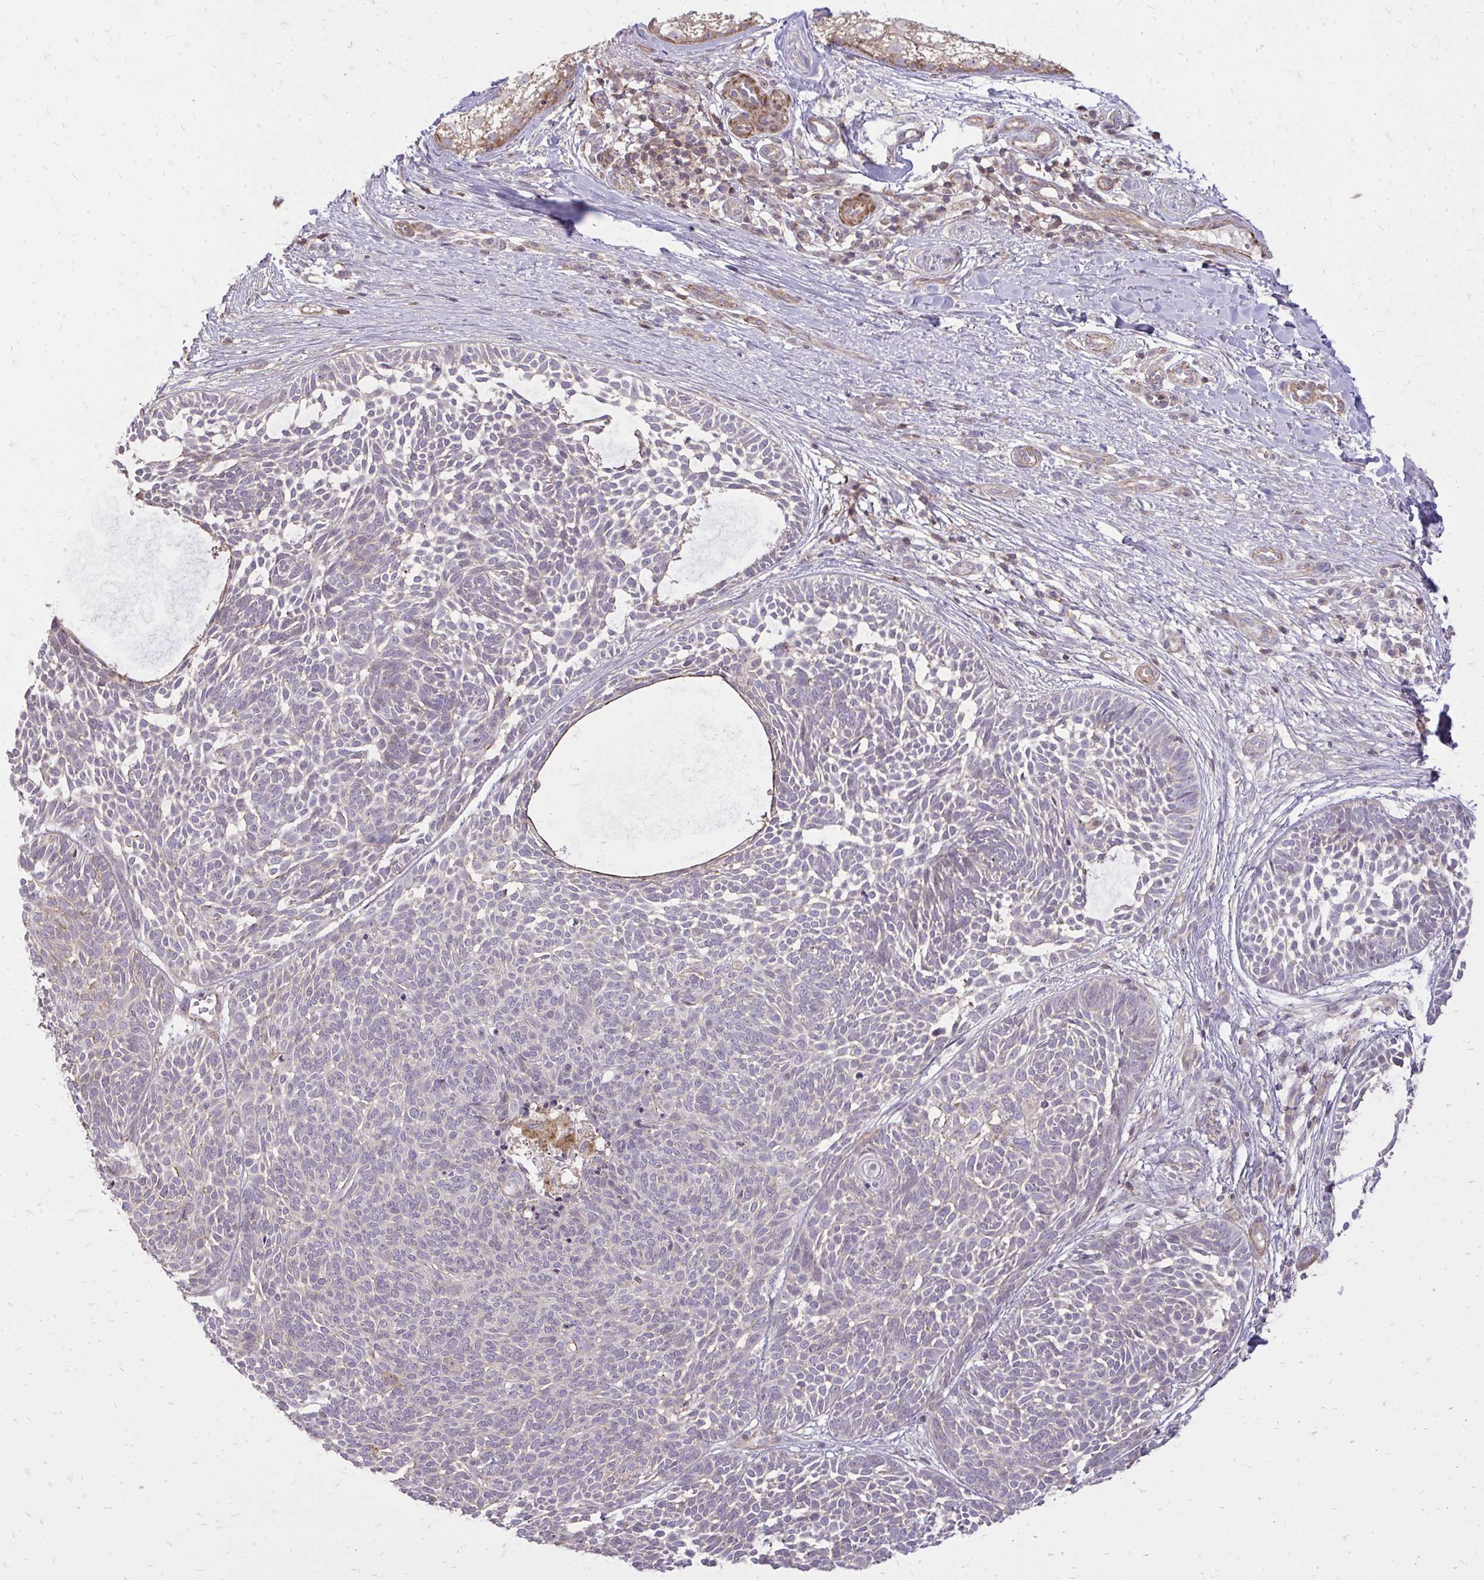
{"staining": {"intensity": "weak", "quantity": "<25%", "location": "cytoplasmic/membranous"}, "tissue": "skin cancer", "cell_type": "Tumor cells", "image_type": "cancer", "snomed": [{"axis": "morphology", "description": "Basal cell carcinoma"}, {"axis": "topography", "description": "Skin"}, {"axis": "topography", "description": "Skin of trunk"}], "caption": "This is an immunohistochemistry (IHC) image of human skin cancer. There is no expression in tumor cells.", "gene": "SLC7A5", "patient": {"sex": "male", "age": 74}}